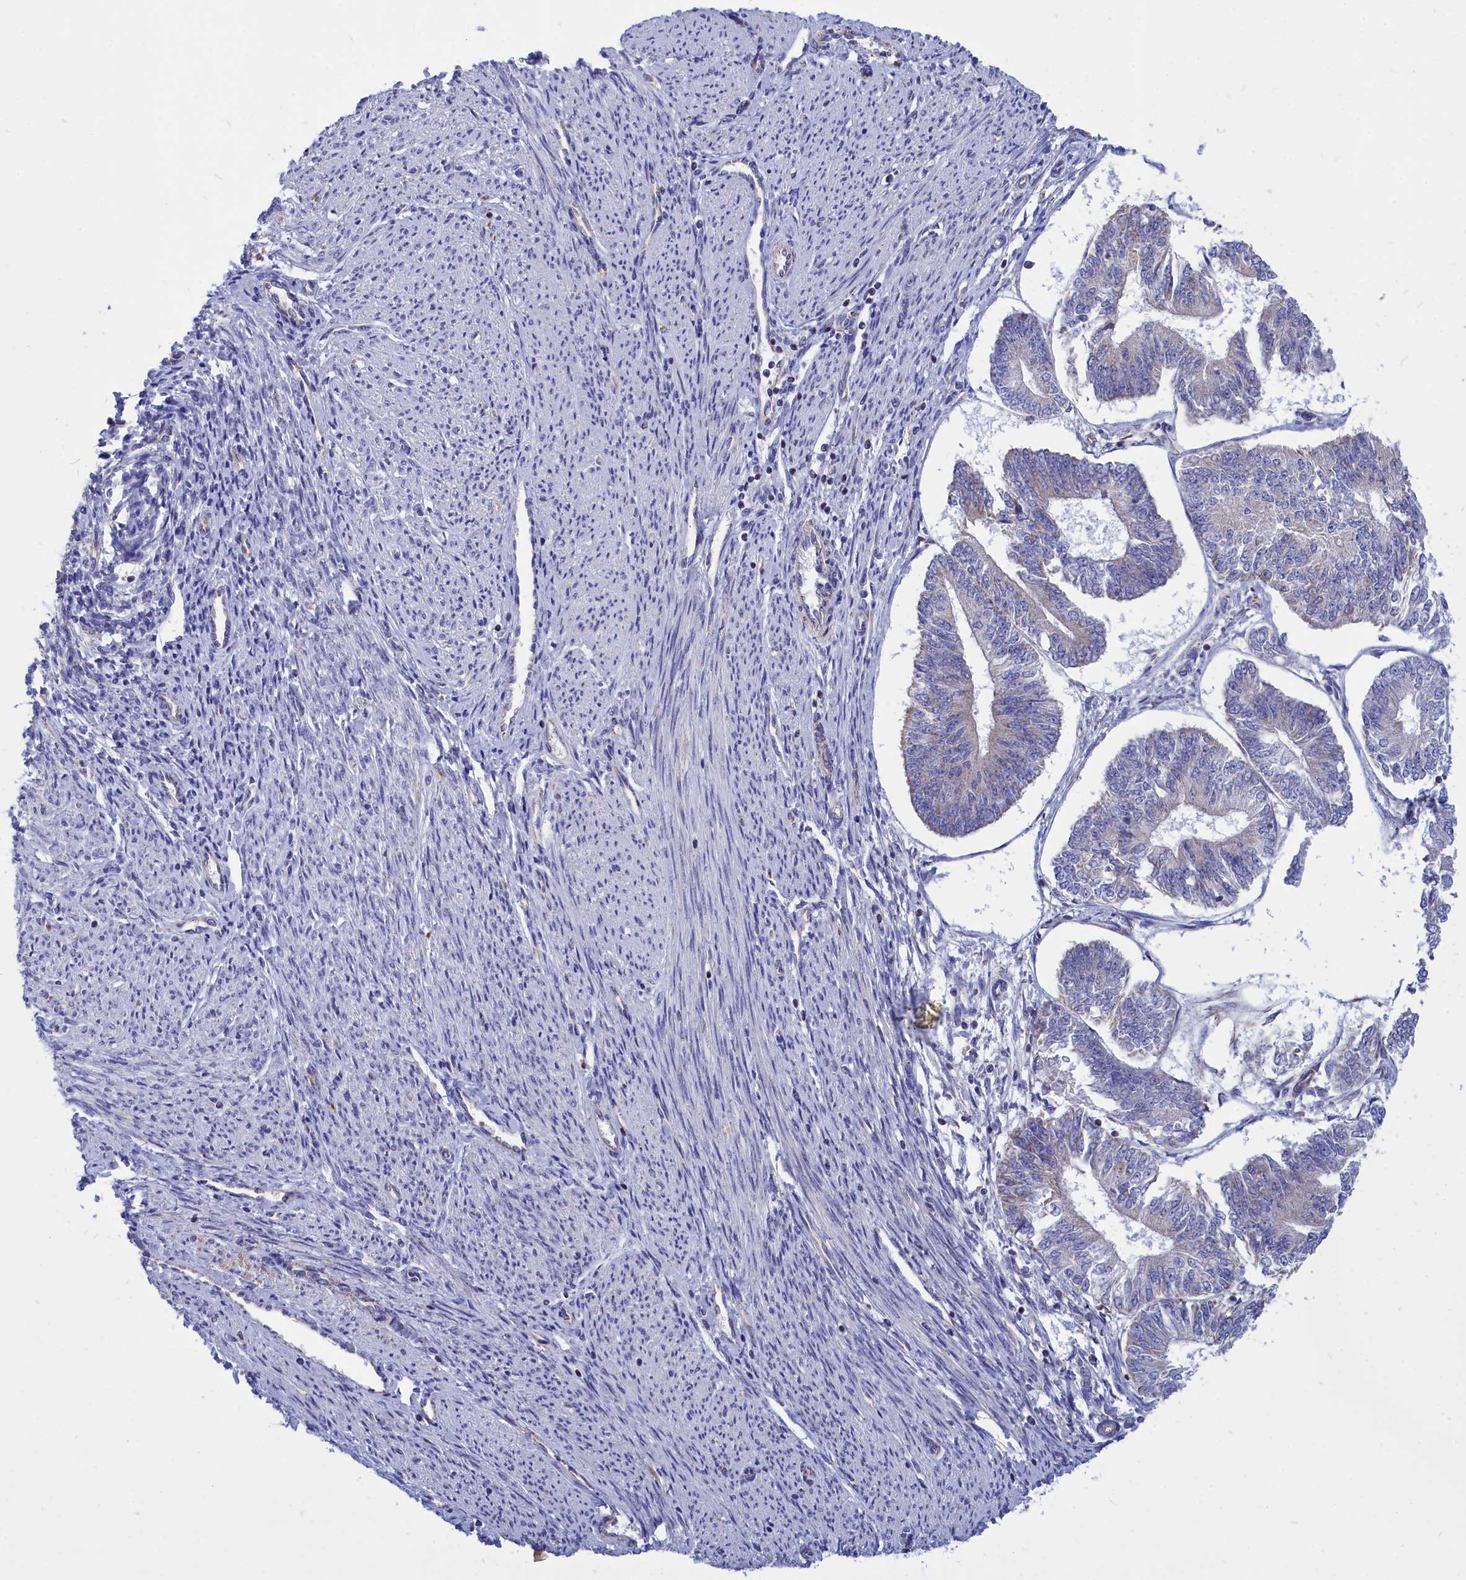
{"staining": {"intensity": "negative", "quantity": "none", "location": "none"}, "tissue": "endometrial cancer", "cell_type": "Tumor cells", "image_type": "cancer", "snomed": [{"axis": "morphology", "description": "Adenocarcinoma, NOS"}, {"axis": "topography", "description": "Endometrium"}], "caption": "DAB (3,3'-diaminobenzidine) immunohistochemical staining of endometrial cancer (adenocarcinoma) demonstrates no significant positivity in tumor cells. The staining was performed using DAB (3,3'-diaminobenzidine) to visualize the protein expression in brown, while the nuclei were stained in blue with hematoxylin (Magnification: 20x).", "gene": "CCRL2", "patient": {"sex": "female", "age": 58}}